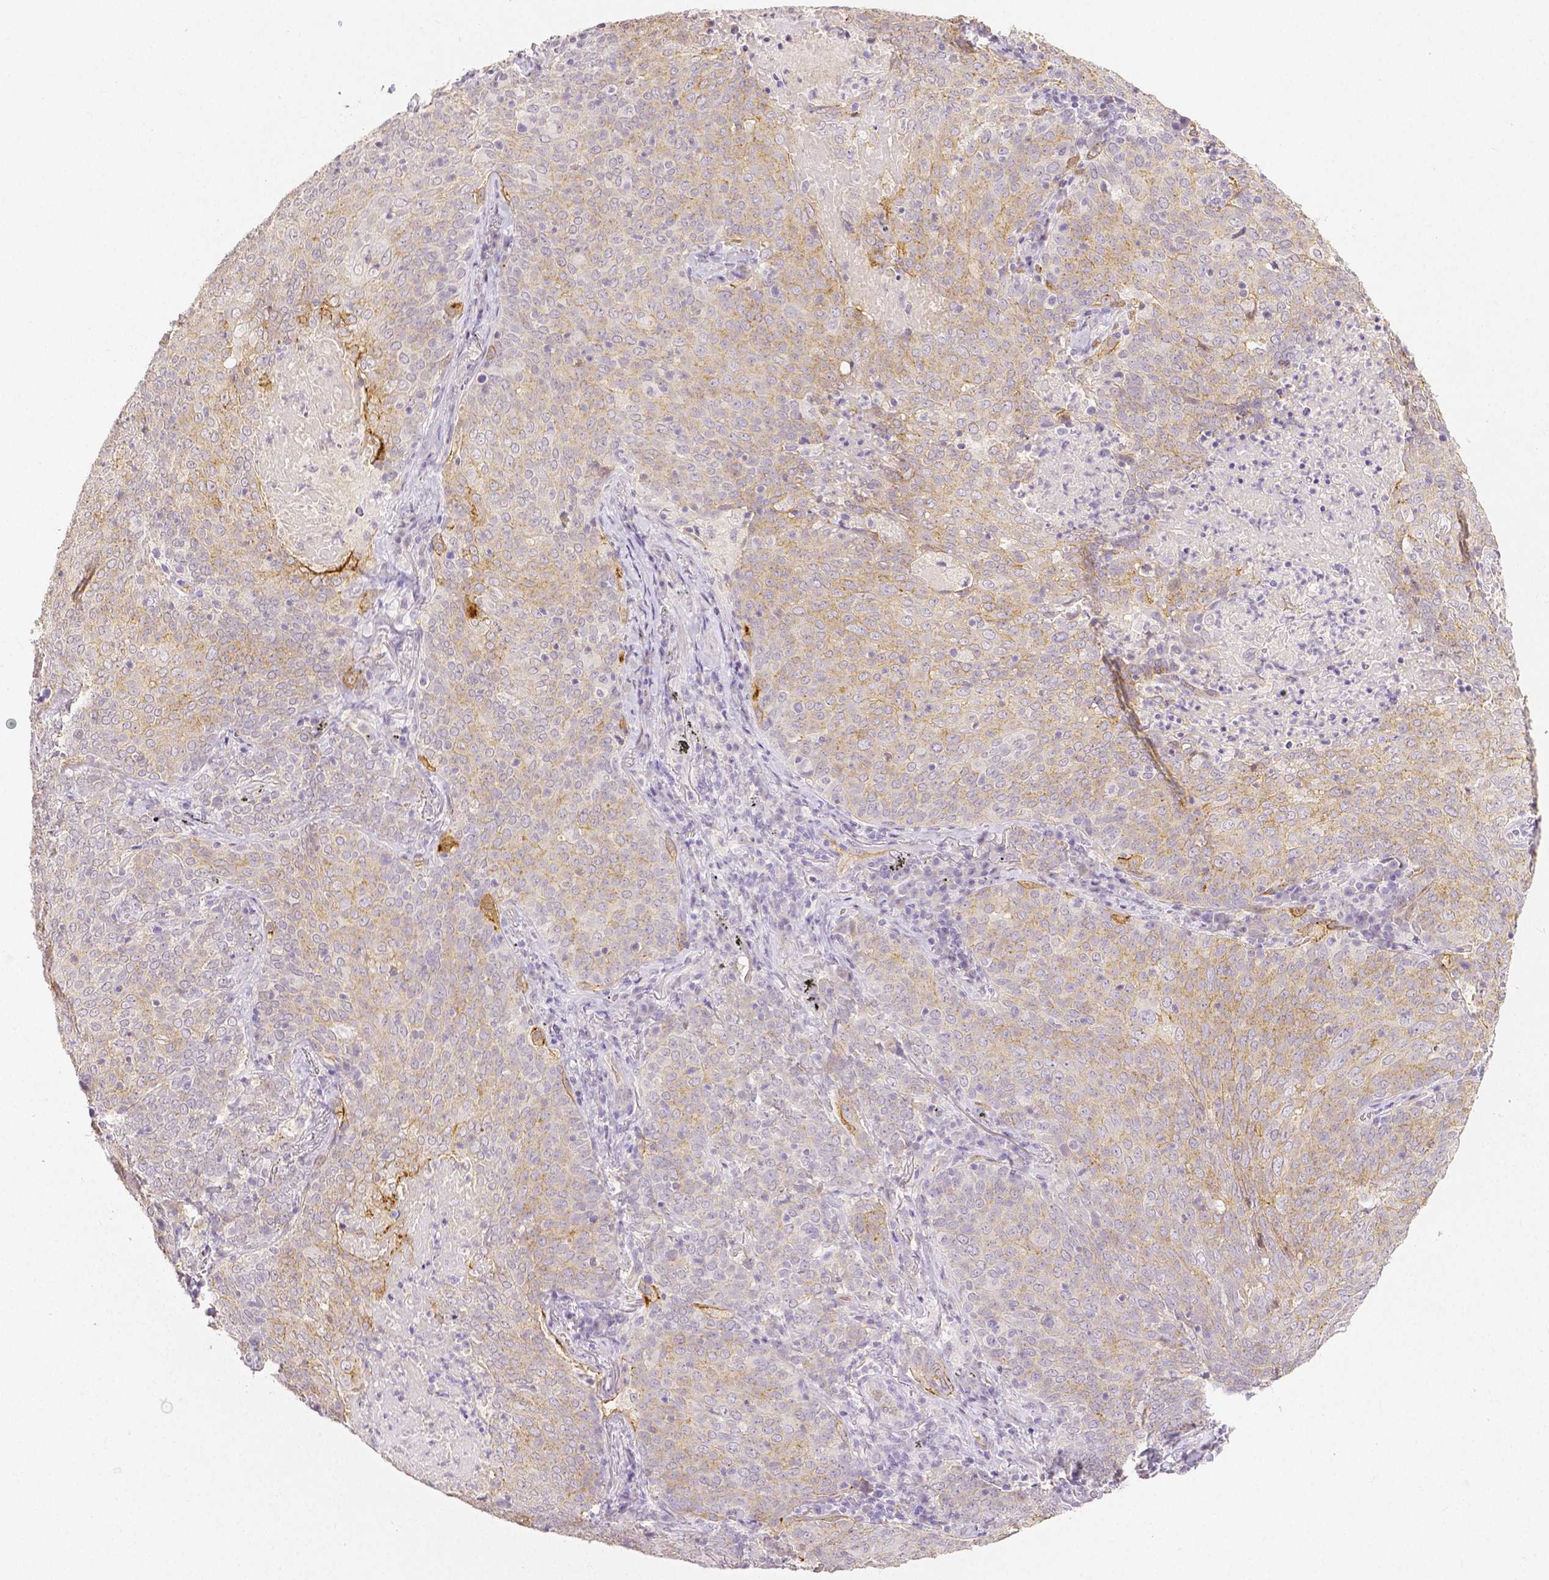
{"staining": {"intensity": "moderate", "quantity": "<25%", "location": "cytoplasmic/membranous"}, "tissue": "lung cancer", "cell_type": "Tumor cells", "image_type": "cancer", "snomed": [{"axis": "morphology", "description": "Squamous cell carcinoma, NOS"}, {"axis": "topography", "description": "Lung"}], "caption": "IHC staining of squamous cell carcinoma (lung), which displays low levels of moderate cytoplasmic/membranous expression in approximately <25% of tumor cells indicating moderate cytoplasmic/membranous protein staining. The staining was performed using DAB (3,3'-diaminobenzidine) (brown) for protein detection and nuclei were counterstained in hematoxylin (blue).", "gene": "OCLN", "patient": {"sex": "male", "age": 82}}